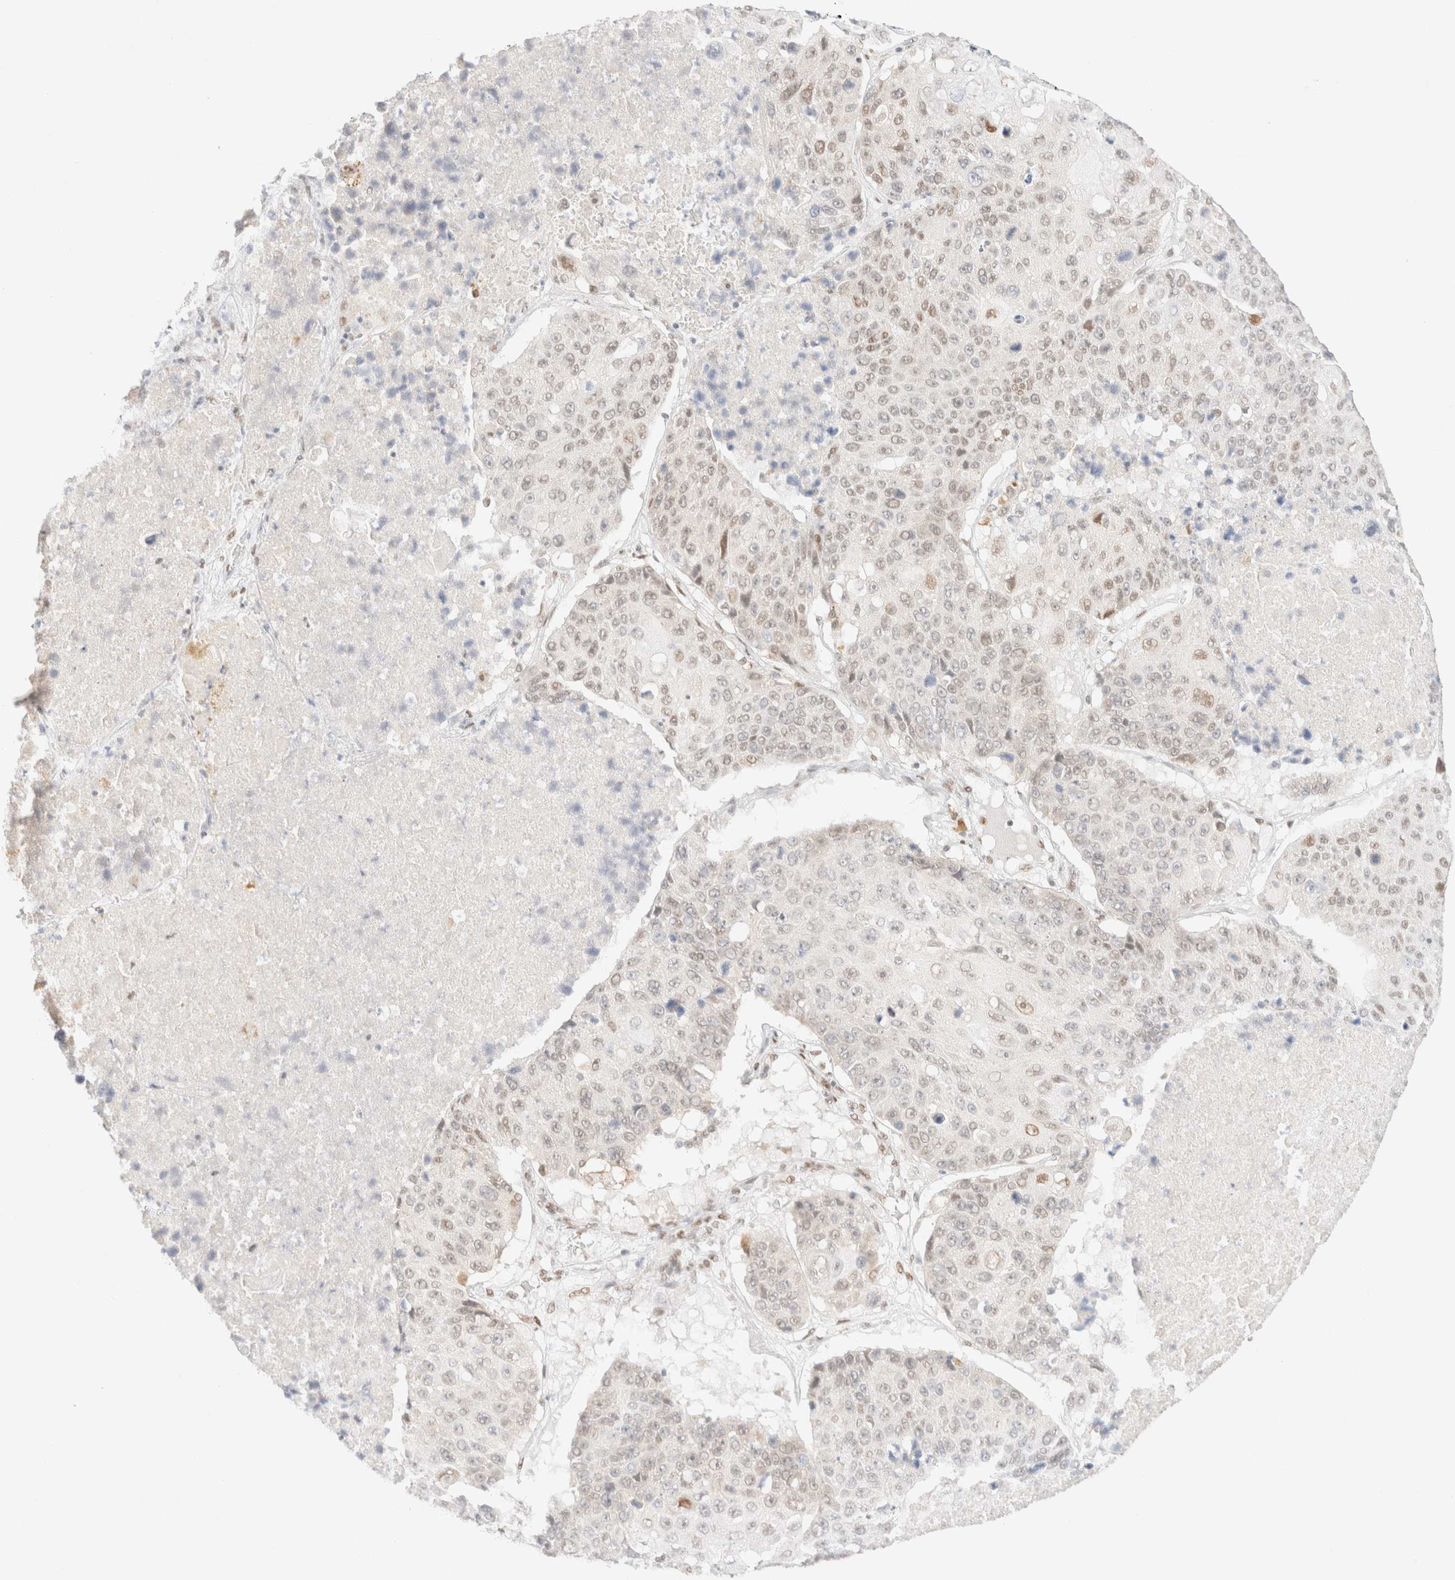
{"staining": {"intensity": "weak", "quantity": "25%-75%", "location": "nuclear"}, "tissue": "lung cancer", "cell_type": "Tumor cells", "image_type": "cancer", "snomed": [{"axis": "morphology", "description": "Squamous cell carcinoma, NOS"}, {"axis": "topography", "description": "Lung"}], "caption": "Immunohistochemistry (IHC) of squamous cell carcinoma (lung) displays low levels of weak nuclear staining in approximately 25%-75% of tumor cells.", "gene": "CIC", "patient": {"sex": "male", "age": 61}}